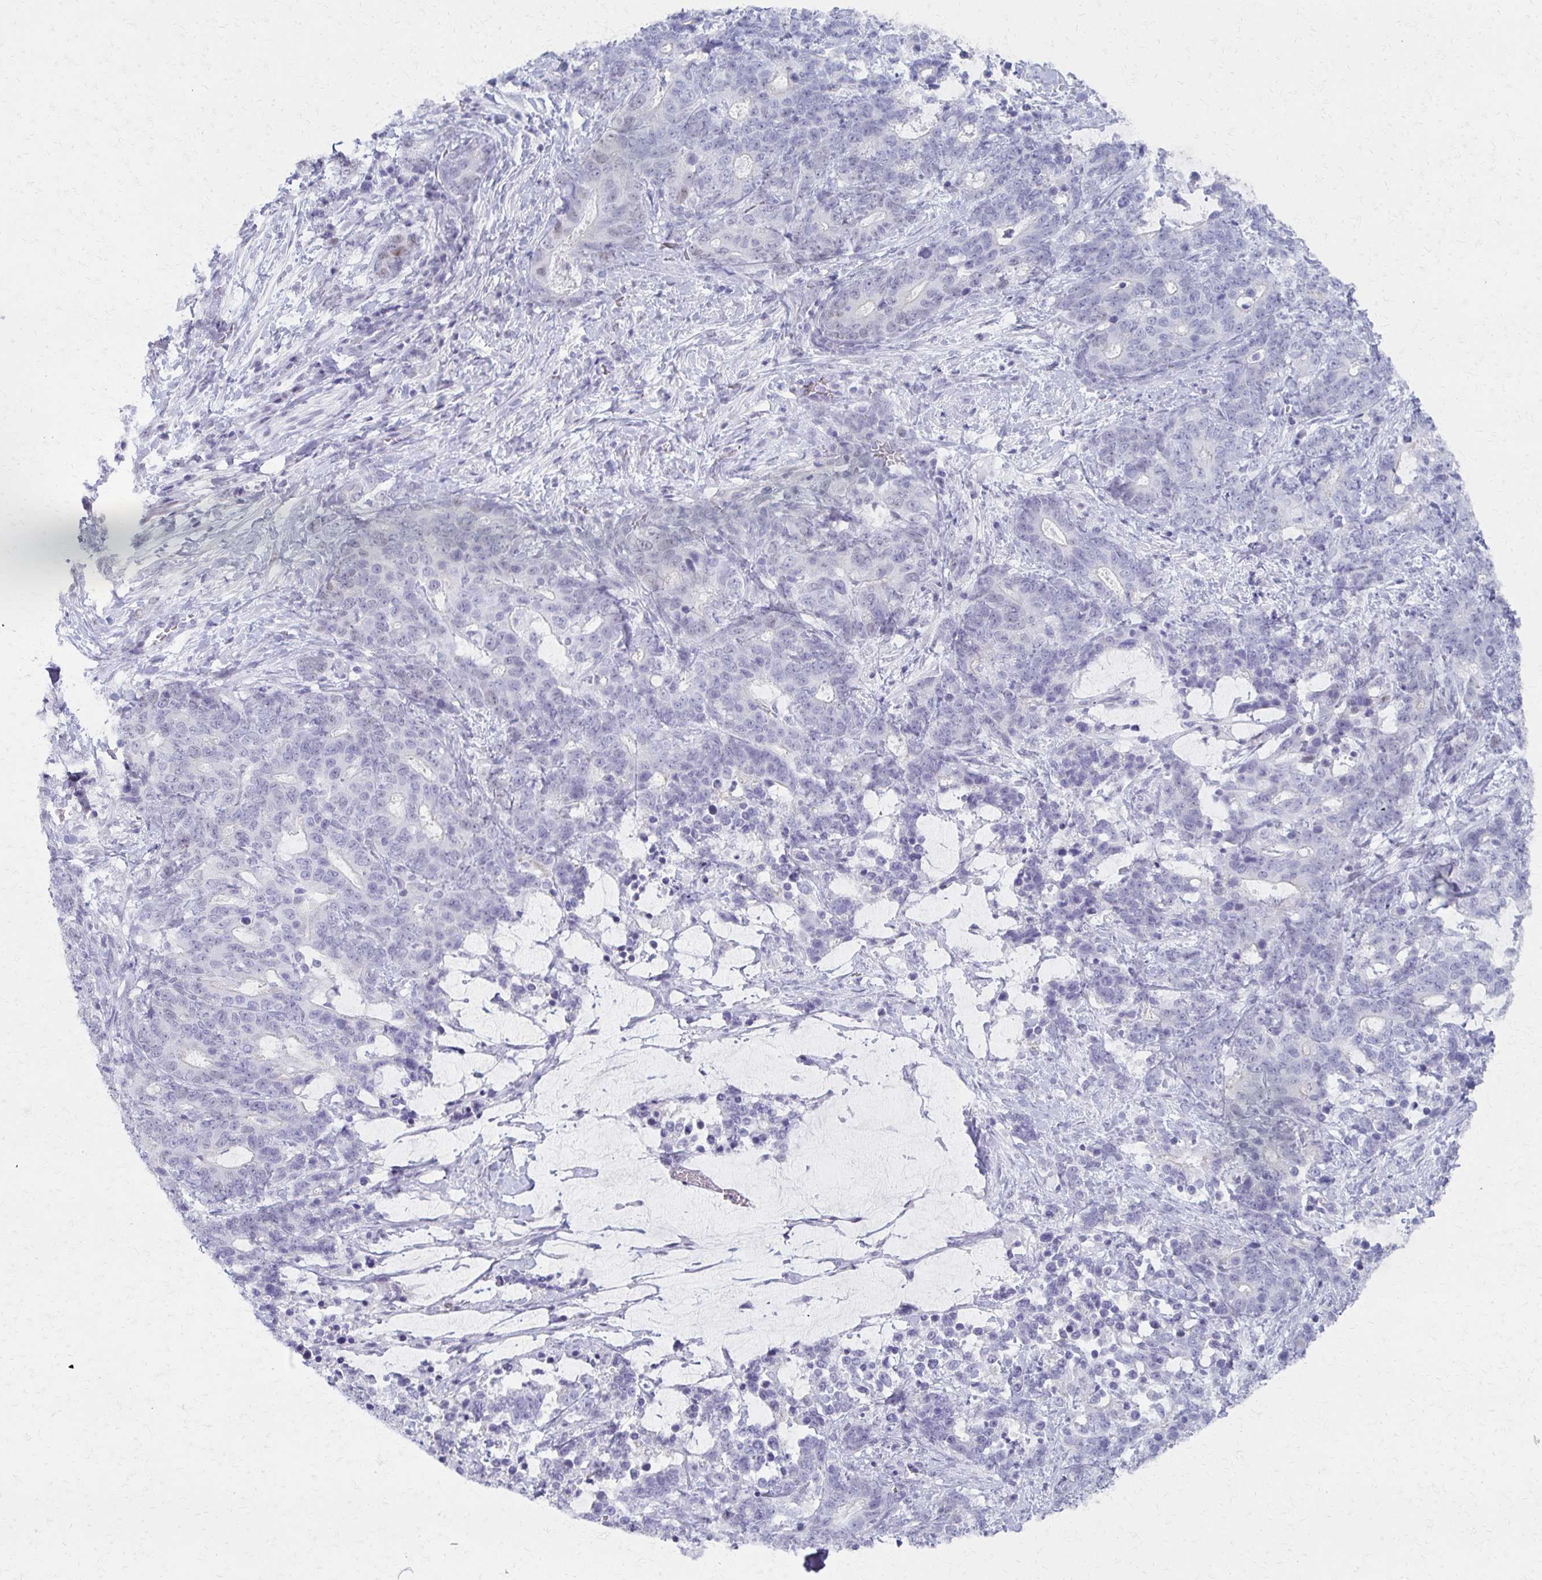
{"staining": {"intensity": "negative", "quantity": "none", "location": "none"}, "tissue": "stomach cancer", "cell_type": "Tumor cells", "image_type": "cancer", "snomed": [{"axis": "morphology", "description": "Normal tissue, NOS"}, {"axis": "morphology", "description": "Adenocarcinoma, NOS"}, {"axis": "topography", "description": "Stomach"}], "caption": "Tumor cells show no significant positivity in stomach adenocarcinoma.", "gene": "MORC4", "patient": {"sex": "female", "age": 64}}